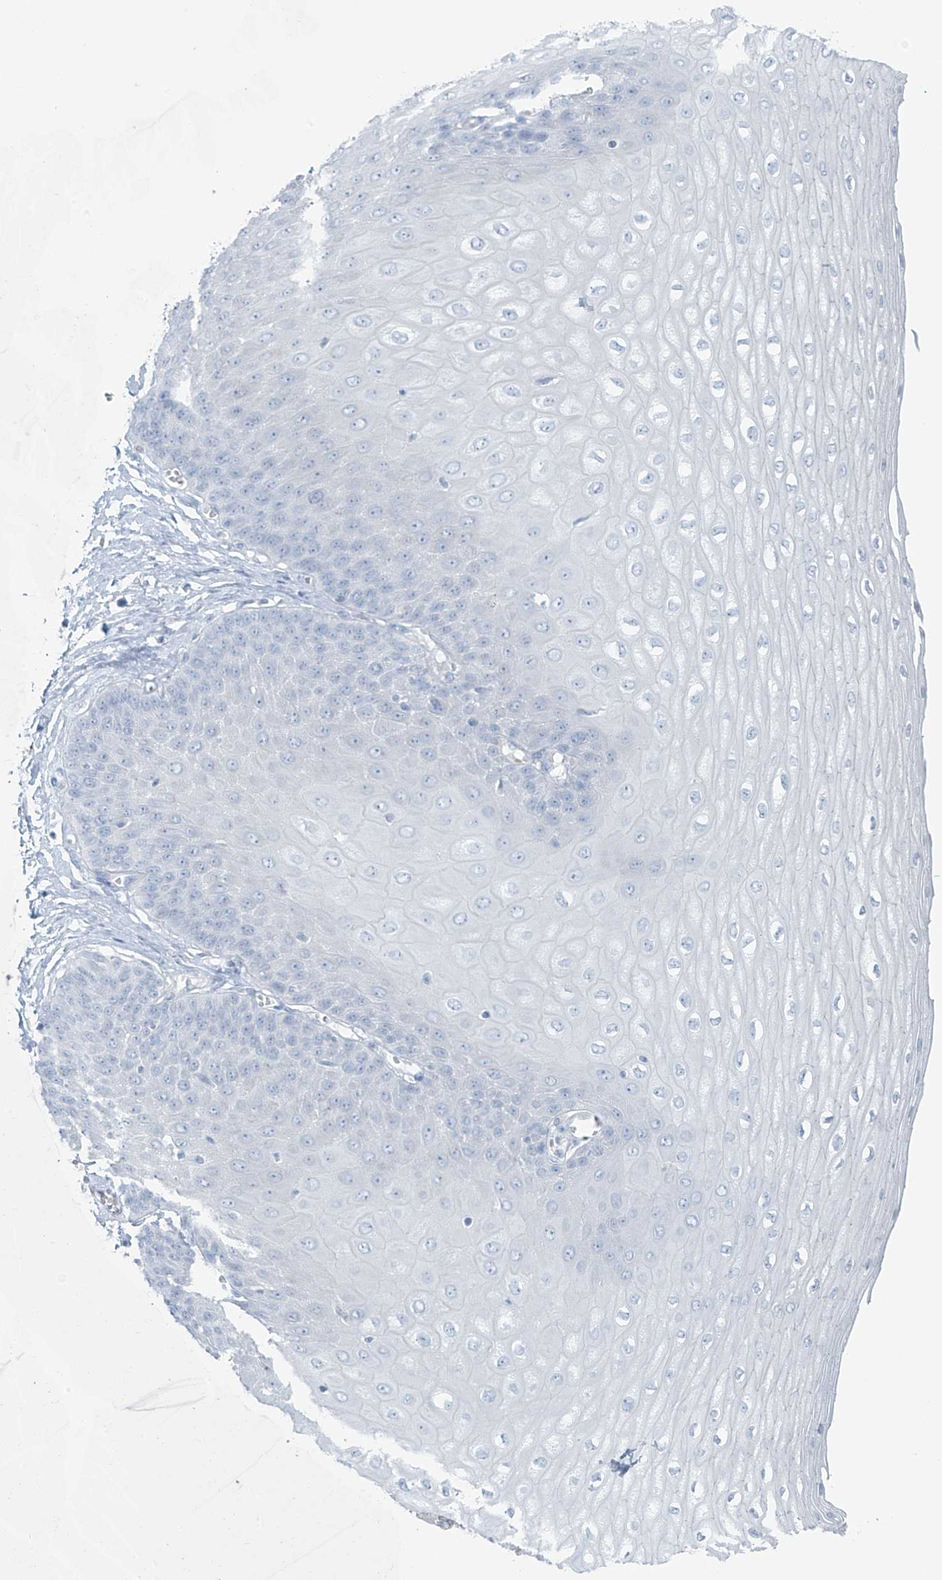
{"staining": {"intensity": "moderate", "quantity": "<25%", "location": "cytoplasmic/membranous"}, "tissue": "esophagus", "cell_type": "Squamous epithelial cells", "image_type": "normal", "snomed": [{"axis": "morphology", "description": "Normal tissue, NOS"}, {"axis": "topography", "description": "Esophagus"}], "caption": "Protein analysis of normal esophagus reveals moderate cytoplasmic/membranous expression in about <25% of squamous epithelial cells.", "gene": "SLC25A43", "patient": {"sex": "male", "age": 60}}